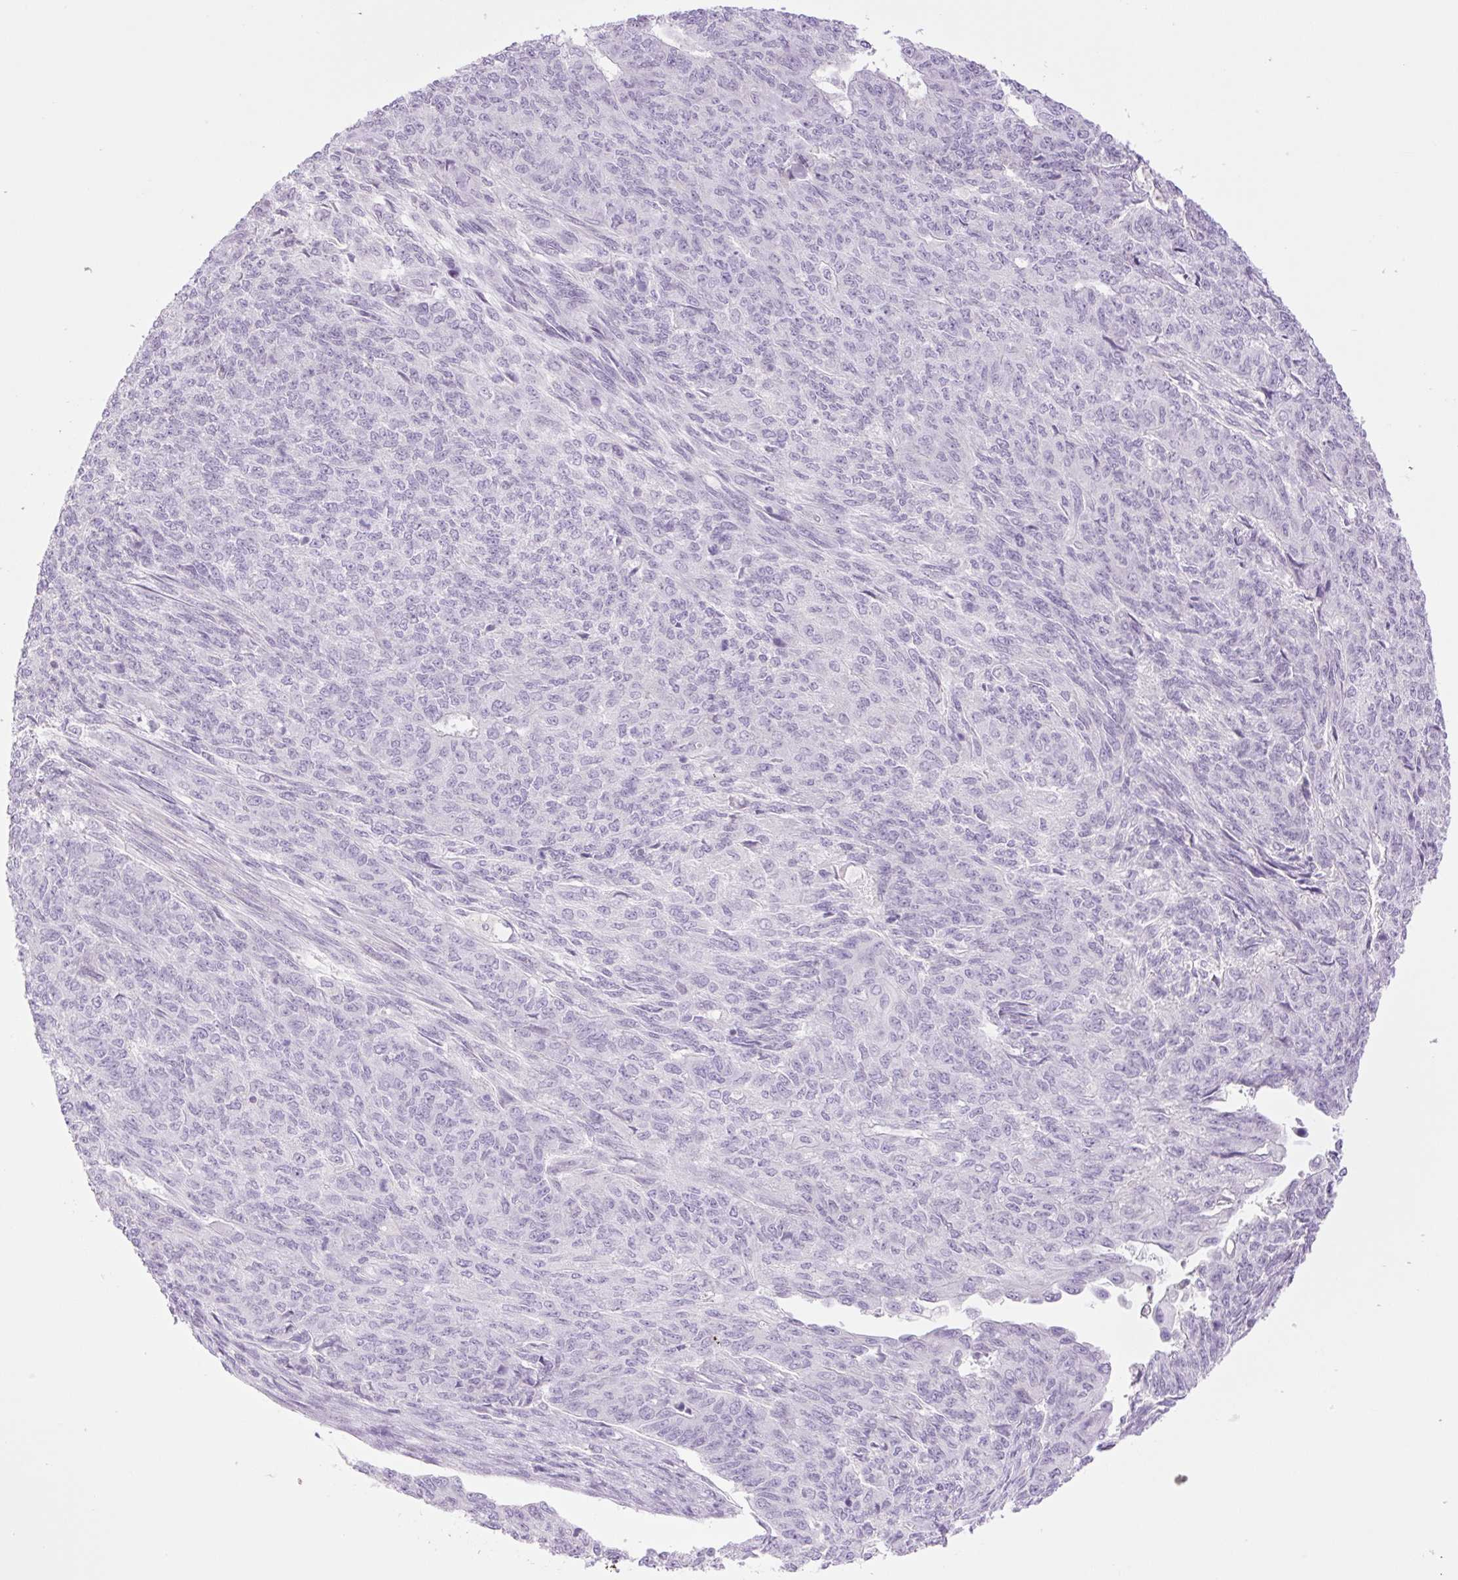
{"staining": {"intensity": "negative", "quantity": "none", "location": "none"}, "tissue": "endometrial cancer", "cell_type": "Tumor cells", "image_type": "cancer", "snomed": [{"axis": "morphology", "description": "Adenocarcinoma, NOS"}, {"axis": "topography", "description": "Endometrium"}], "caption": "Photomicrograph shows no protein staining in tumor cells of endometrial adenocarcinoma tissue.", "gene": "TBX15", "patient": {"sex": "female", "age": 32}}